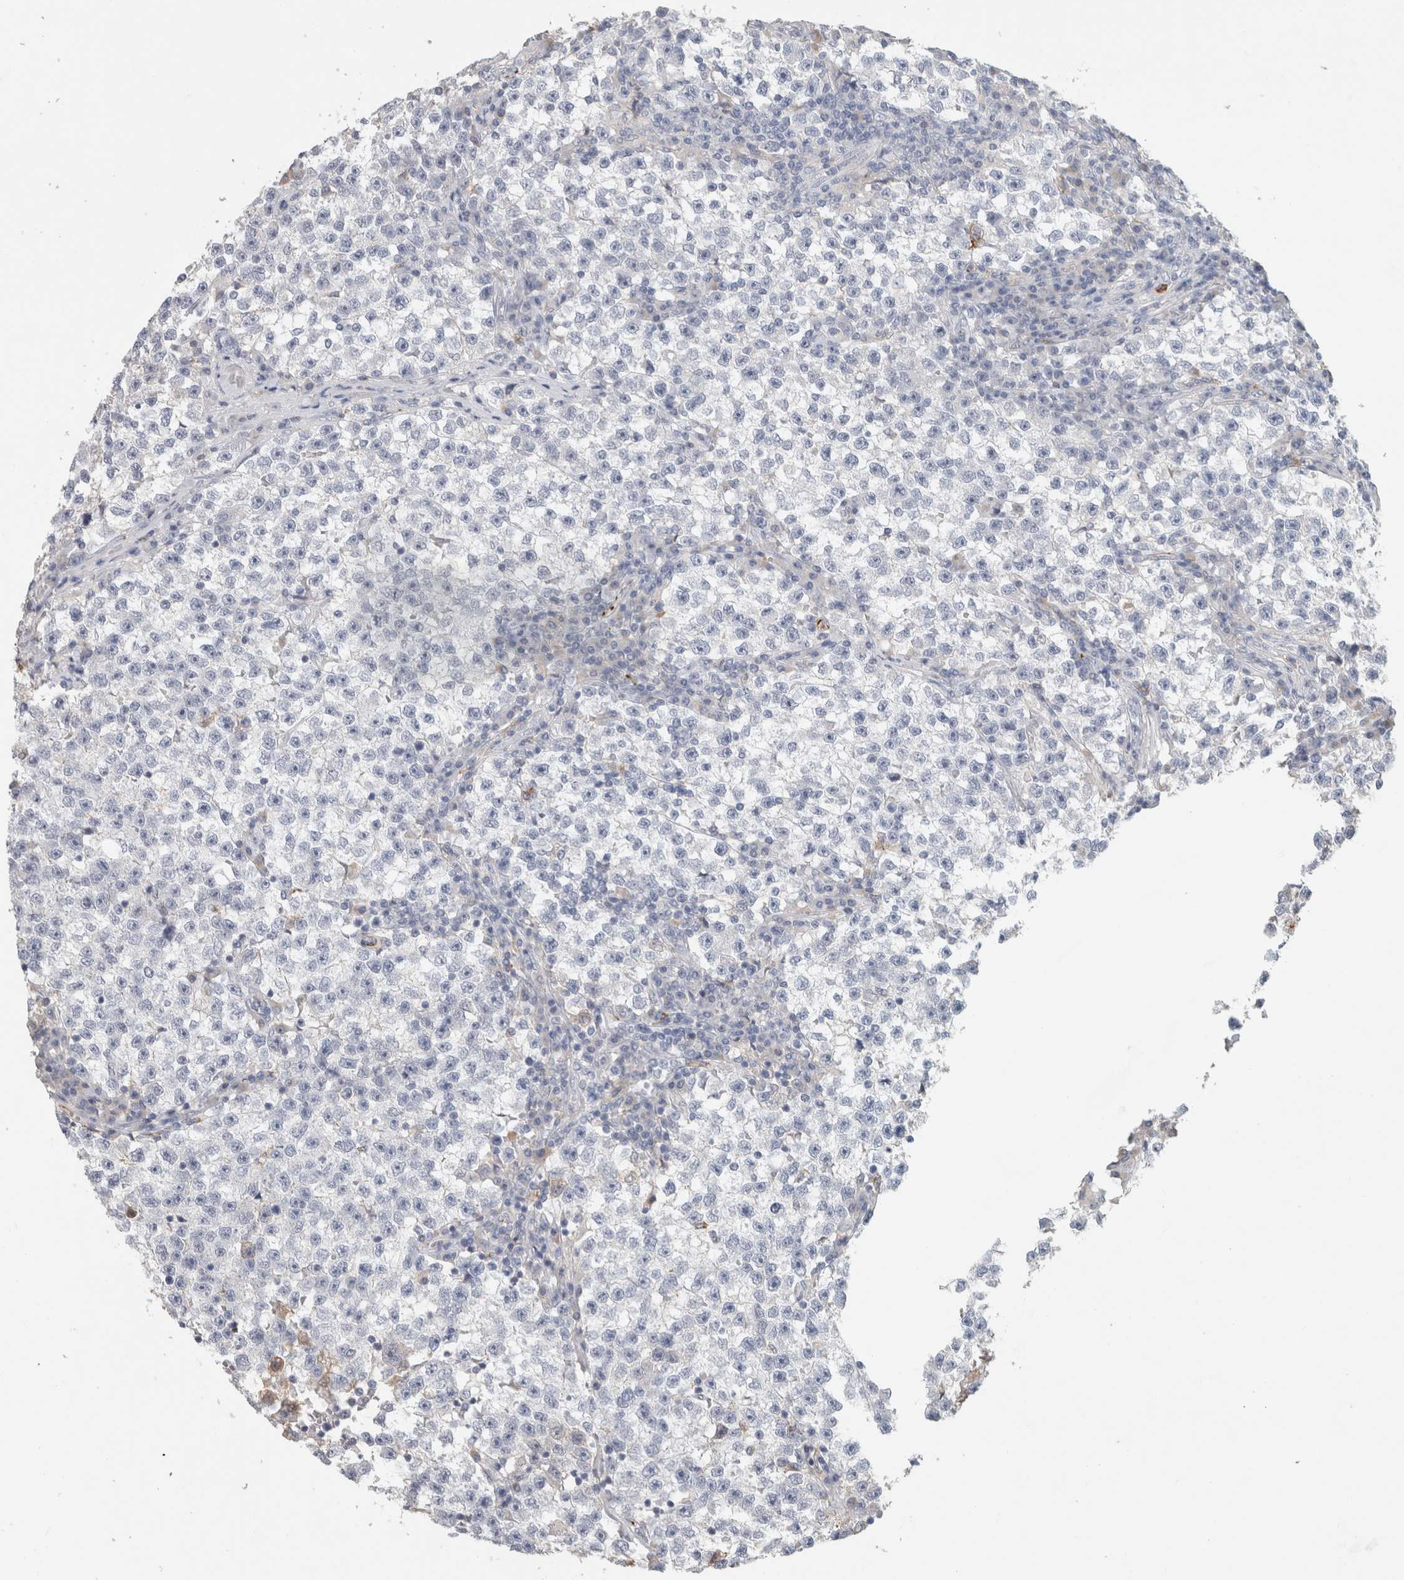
{"staining": {"intensity": "negative", "quantity": "none", "location": "none"}, "tissue": "testis cancer", "cell_type": "Tumor cells", "image_type": "cancer", "snomed": [{"axis": "morphology", "description": "Seminoma, NOS"}, {"axis": "topography", "description": "Testis"}], "caption": "Tumor cells show no significant protein expression in testis seminoma.", "gene": "CD36", "patient": {"sex": "male", "age": 22}}